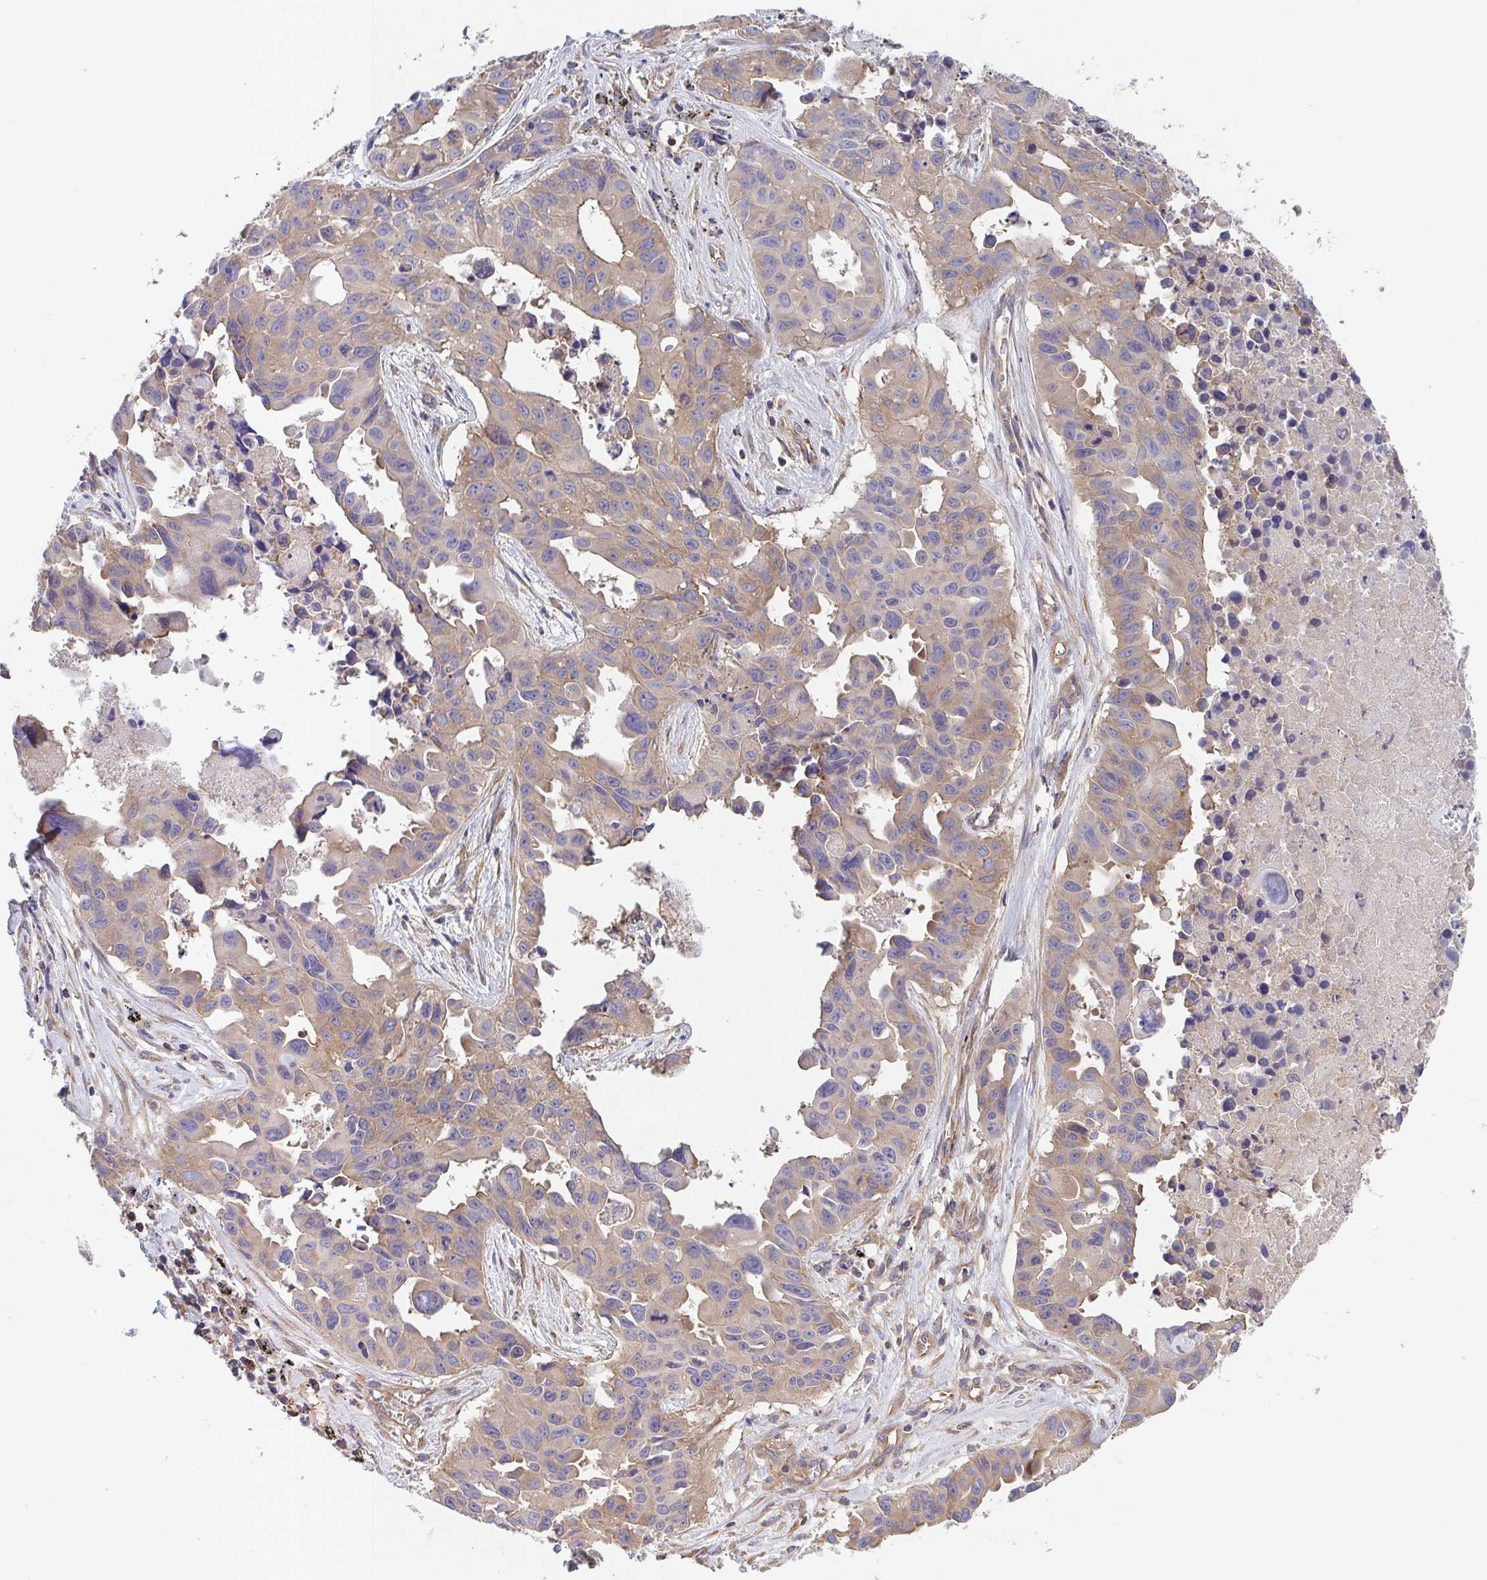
{"staining": {"intensity": "weak", "quantity": ">75%", "location": "cytoplasmic/membranous"}, "tissue": "lung cancer", "cell_type": "Tumor cells", "image_type": "cancer", "snomed": [{"axis": "morphology", "description": "Adenocarcinoma, NOS"}, {"axis": "topography", "description": "Lymph node"}, {"axis": "topography", "description": "Lung"}], "caption": "Adenocarcinoma (lung) tissue shows weak cytoplasmic/membranous expression in about >75% of tumor cells, visualized by immunohistochemistry. (IHC, brightfield microscopy, high magnification).", "gene": "TMEM229A", "patient": {"sex": "male", "age": 64}}